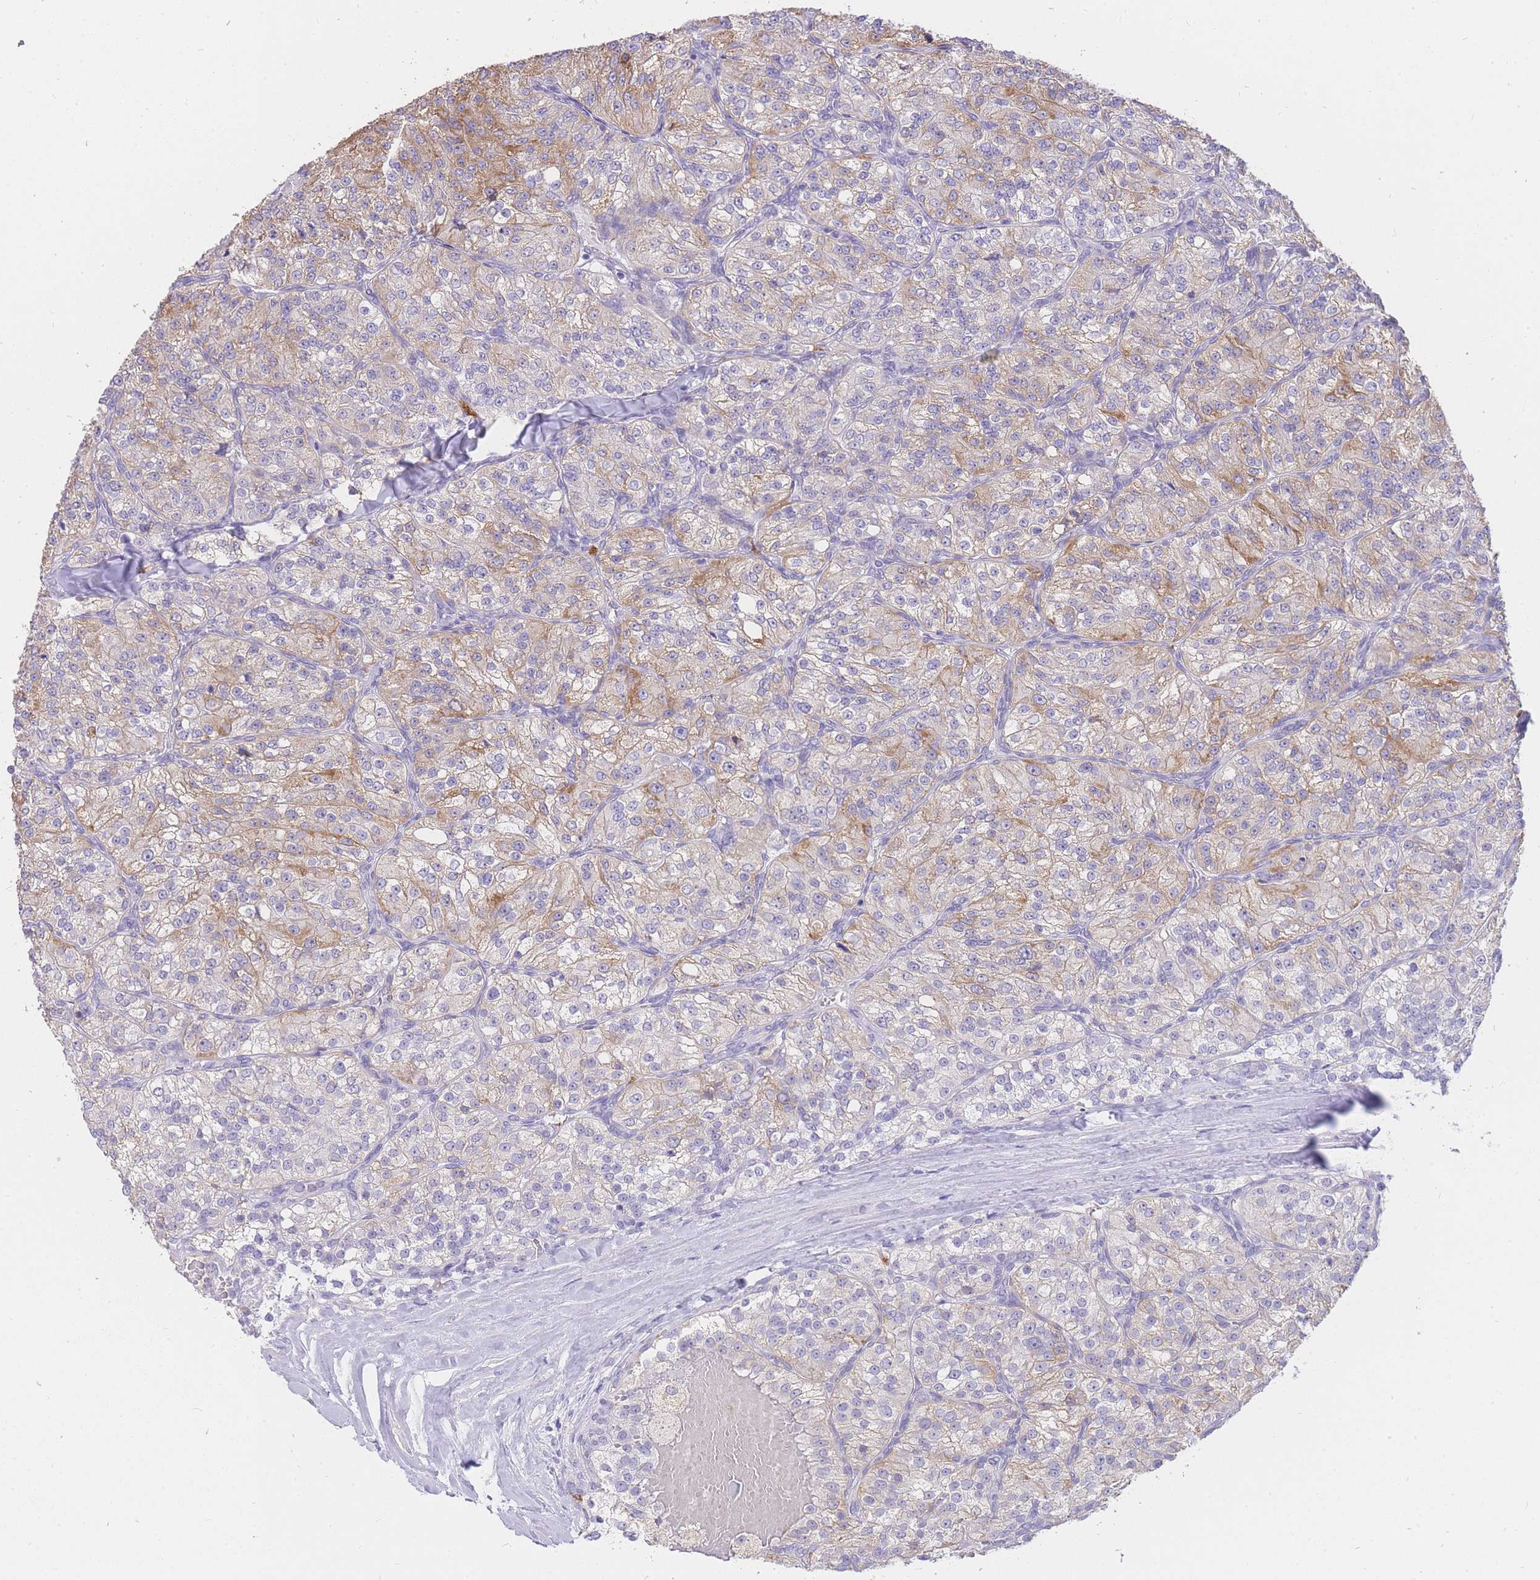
{"staining": {"intensity": "moderate", "quantity": "<25%", "location": "cytoplasmic/membranous"}, "tissue": "renal cancer", "cell_type": "Tumor cells", "image_type": "cancer", "snomed": [{"axis": "morphology", "description": "Adenocarcinoma, NOS"}, {"axis": "topography", "description": "Kidney"}], "caption": "Immunohistochemical staining of renal cancer reveals low levels of moderate cytoplasmic/membranous expression in about <25% of tumor cells.", "gene": "C2orf88", "patient": {"sex": "female", "age": 63}}